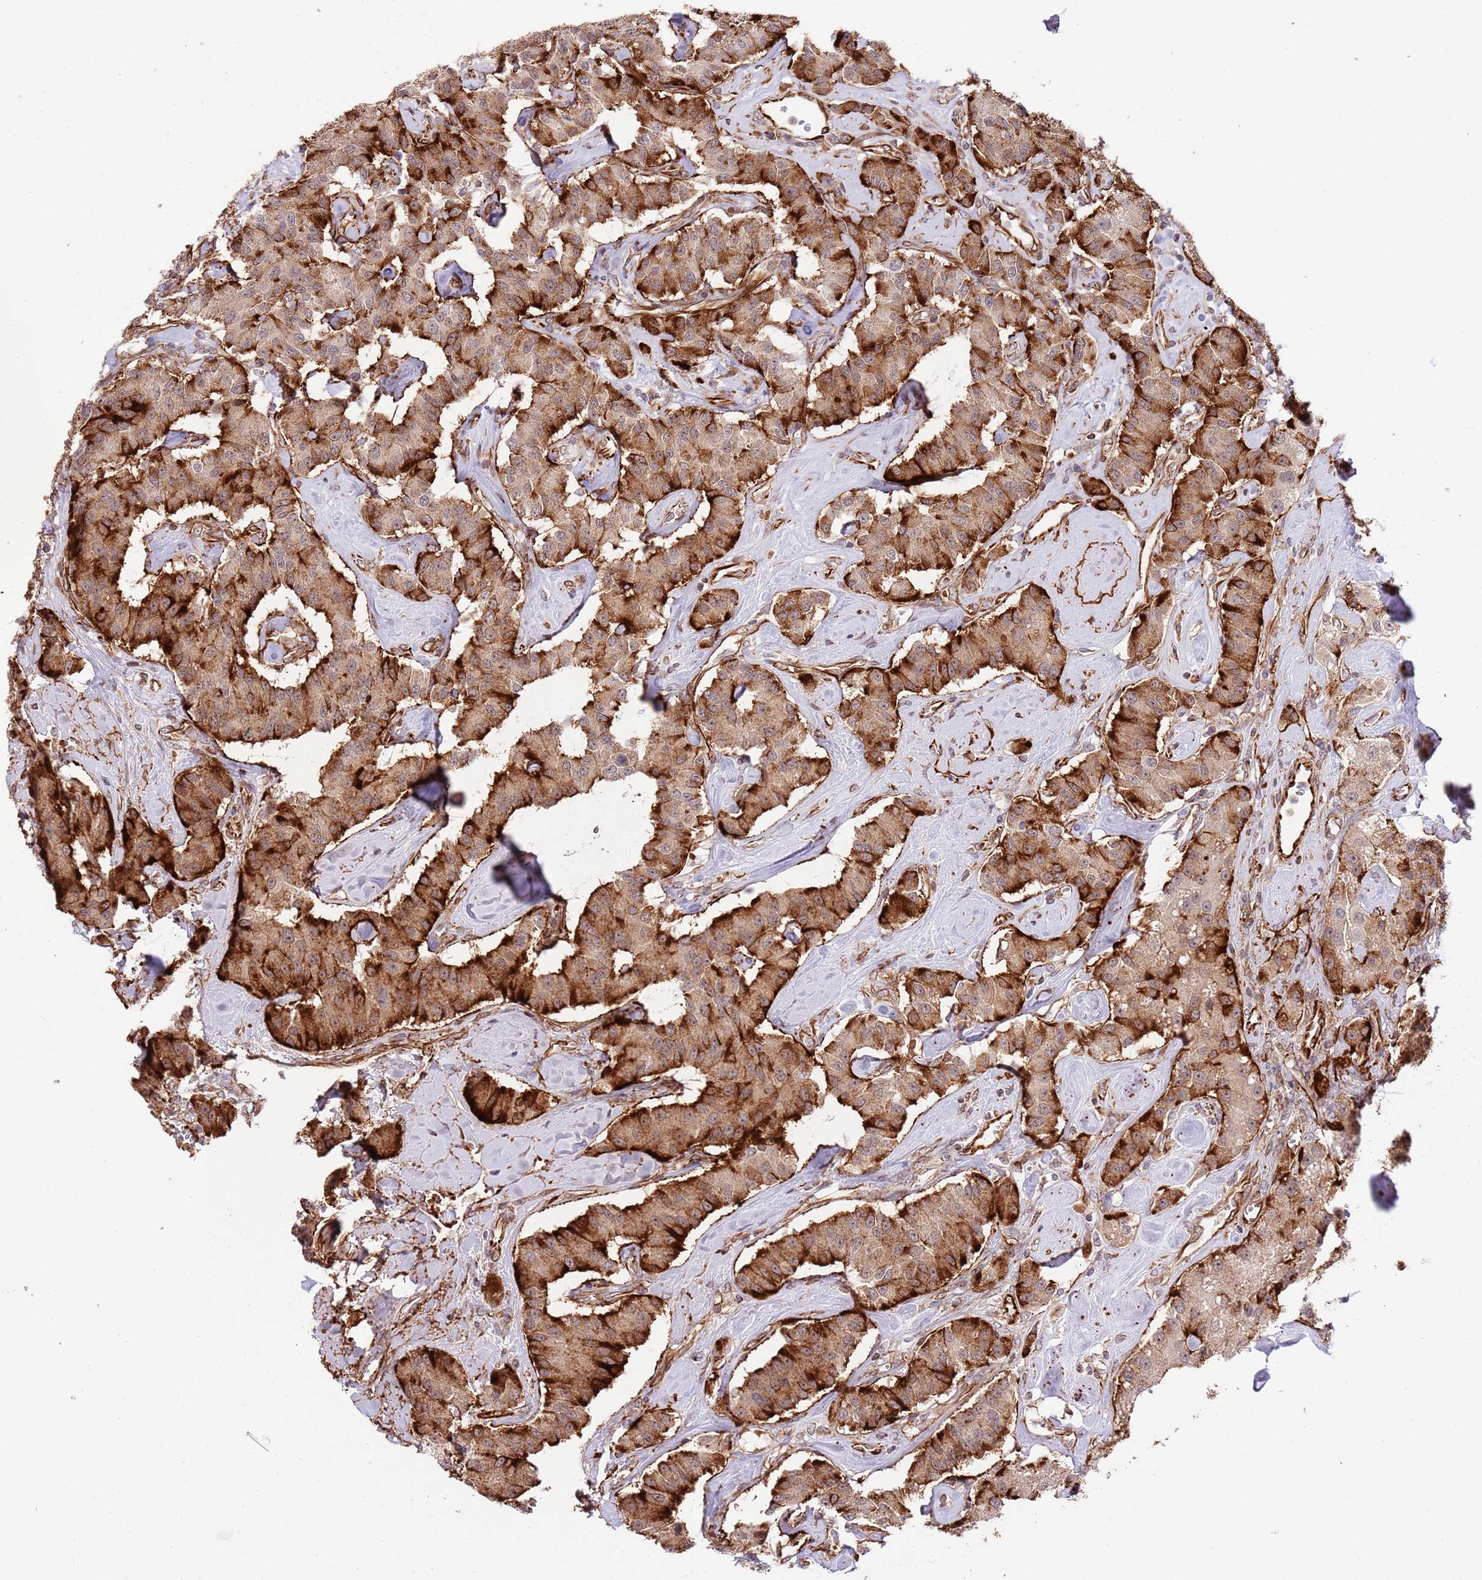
{"staining": {"intensity": "strong", "quantity": ">75%", "location": "cytoplasmic/membranous"}, "tissue": "carcinoid", "cell_type": "Tumor cells", "image_type": "cancer", "snomed": [{"axis": "morphology", "description": "Carcinoid, malignant, NOS"}, {"axis": "topography", "description": "Pancreas"}], "caption": "Protein staining of malignant carcinoid tissue reveals strong cytoplasmic/membranous positivity in approximately >75% of tumor cells.", "gene": "NEK3", "patient": {"sex": "male", "age": 41}}